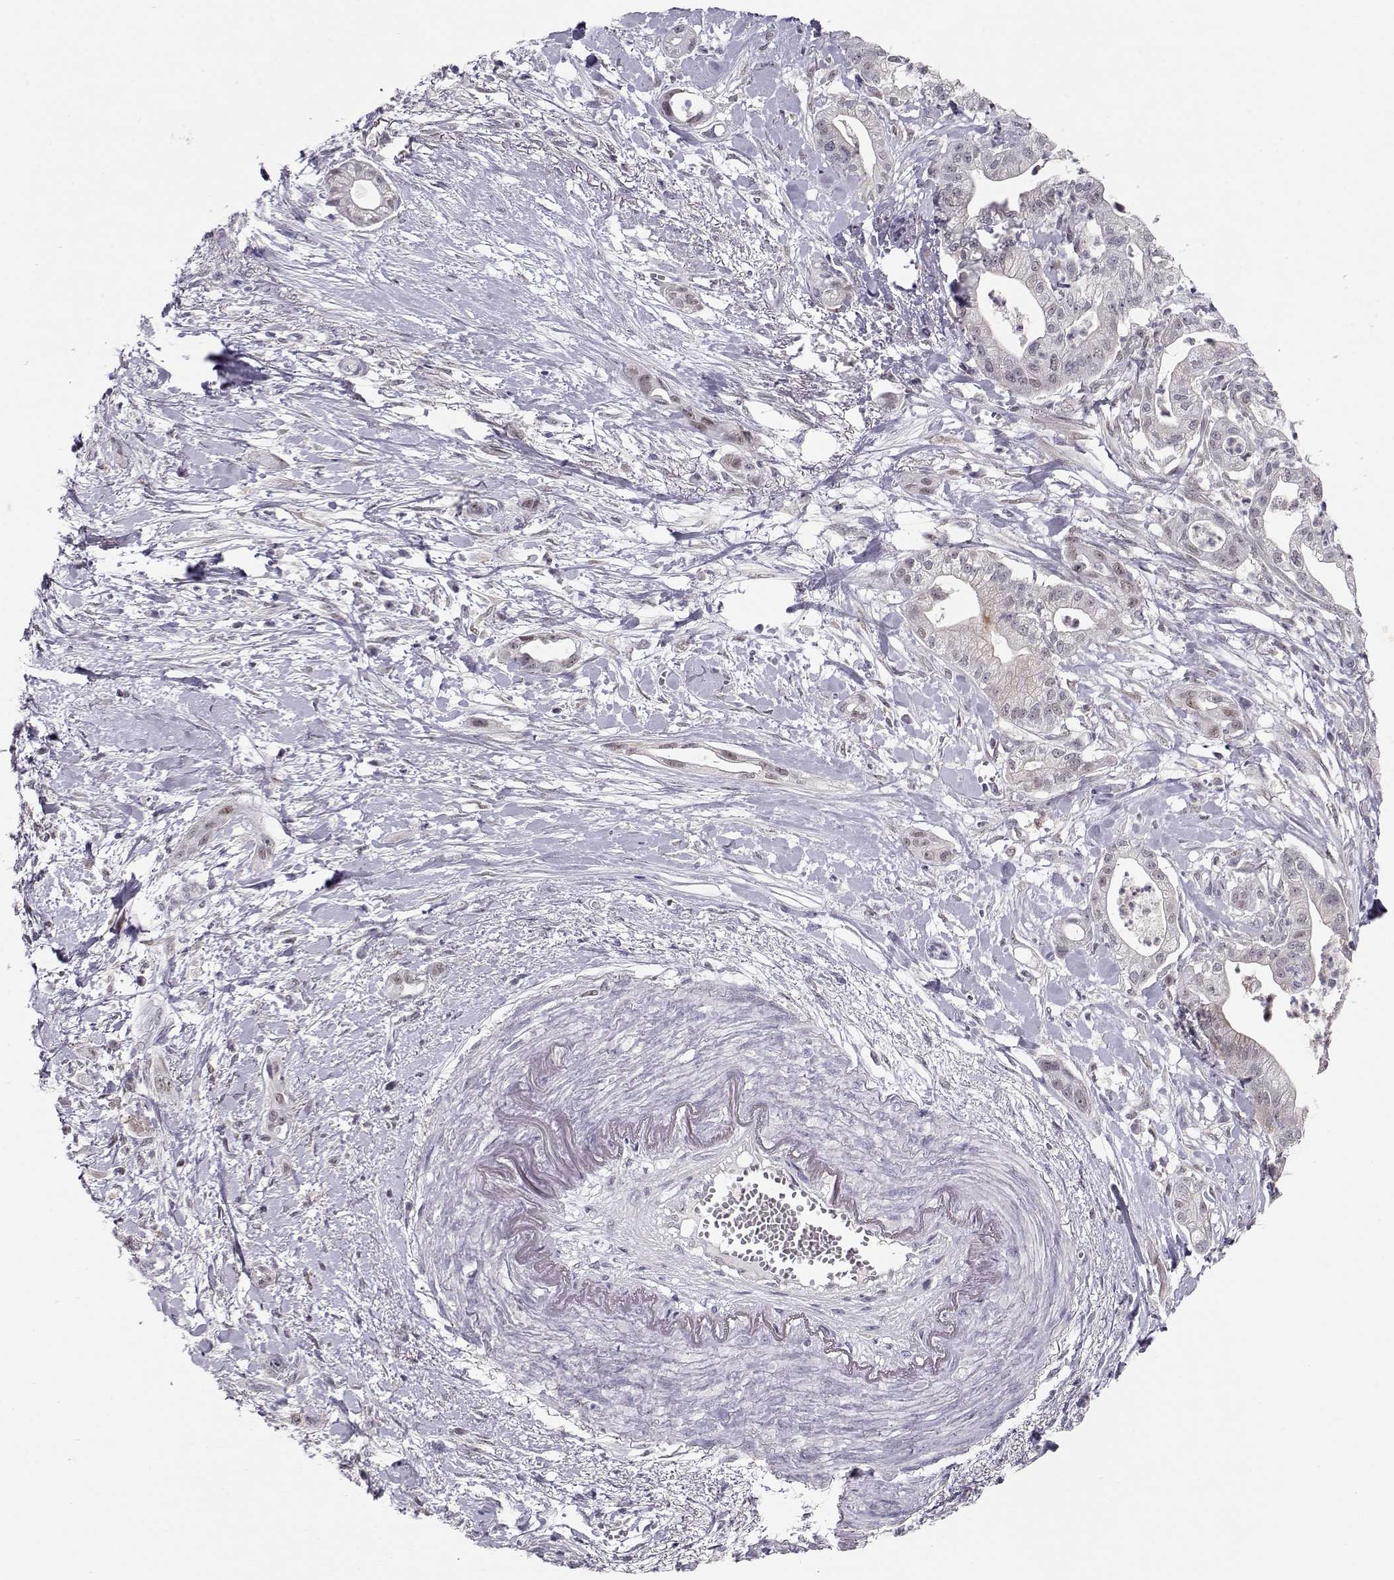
{"staining": {"intensity": "negative", "quantity": "none", "location": "none"}, "tissue": "pancreatic cancer", "cell_type": "Tumor cells", "image_type": "cancer", "snomed": [{"axis": "morphology", "description": "Normal tissue, NOS"}, {"axis": "morphology", "description": "Adenocarcinoma, NOS"}, {"axis": "topography", "description": "Lymph node"}, {"axis": "topography", "description": "Pancreas"}], "caption": "Tumor cells are negative for brown protein staining in pancreatic cancer (adenocarcinoma). (DAB IHC, high magnification).", "gene": "TEPP", "patient": {"sex": "female", "age": 58}}